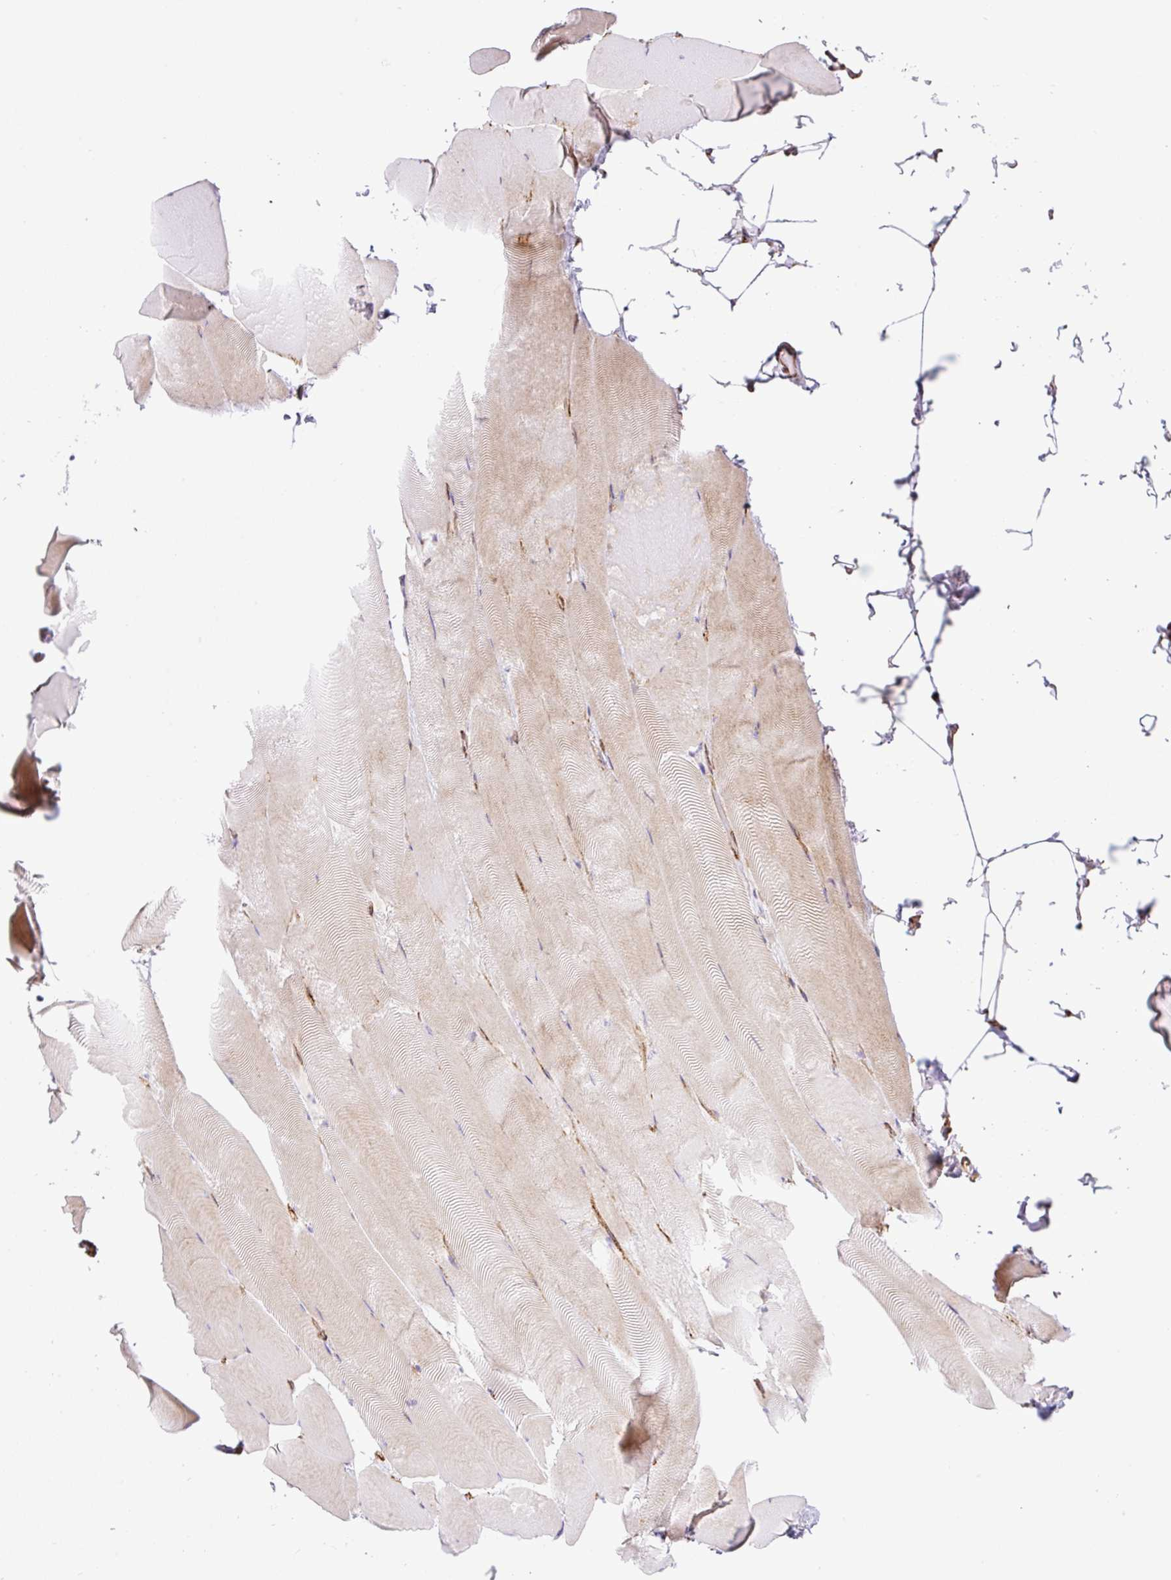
{"staining": {"intensity": "weak", "quantity": "25%-75%", "location": "cytoplasmic/membranous"}, "tissue": "skeletal muscle", "cell_type": "Myocytes", "image_type": "normal", "snomed": [{"axis": "morphology", "description": "Normal tissue, NOS"}, {"axis": "topography", "description": "Skeletal muscle"}], "caption": "This micrograph shows IHC staining of normal skeletal muscle, with low weak cytoplasmic/membranous staining in approximately 25%-75% of myocytes.", "gene": "RAB30", "patient": {"sex": "female", "age": 64}}